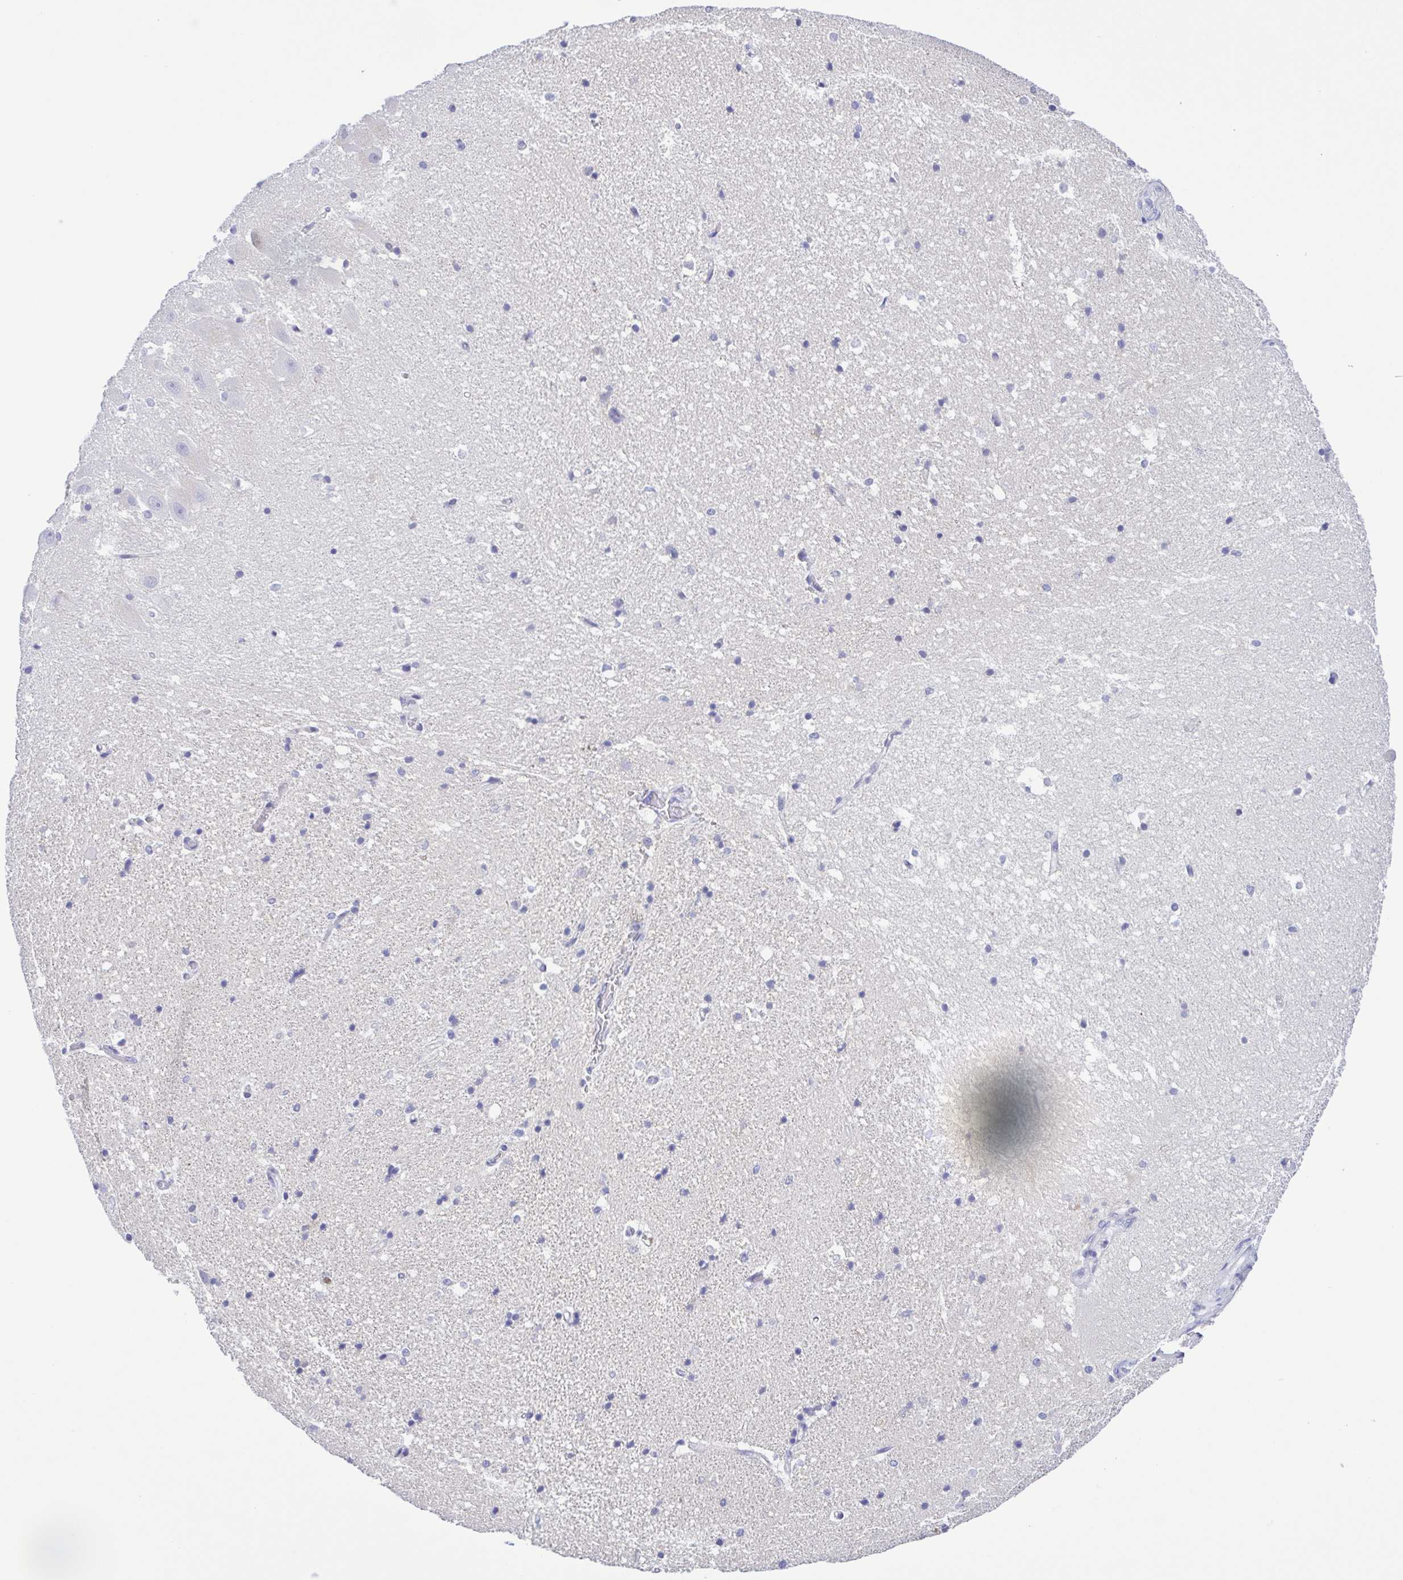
{"staining": {"intensity": "negative", "quantity": "none", "location": "none"}, "tissue": "hippocampus", "cell_type": "Glial cells", "image_type": "normal", "snomed": [{"axis": "morphology", "description": "Normal tissue, NOS"}, {"axis": "topography", "description": "Hippocampus"}], "caption": "High magnification brightfield microscopy of normal hippocampus stained with DAB (brown) and counterstained with hematoxylin (blue): glial cells show no significant staining. Brightfield microscopy of immunohistochemistry (IHC) stained with DAB (3,3'-diaminobenzidine) (brown) and hematoxylin (blue), captured at high magnification.", "gene": "LDHC", "patient": {"sex": "male", "age": 63}}